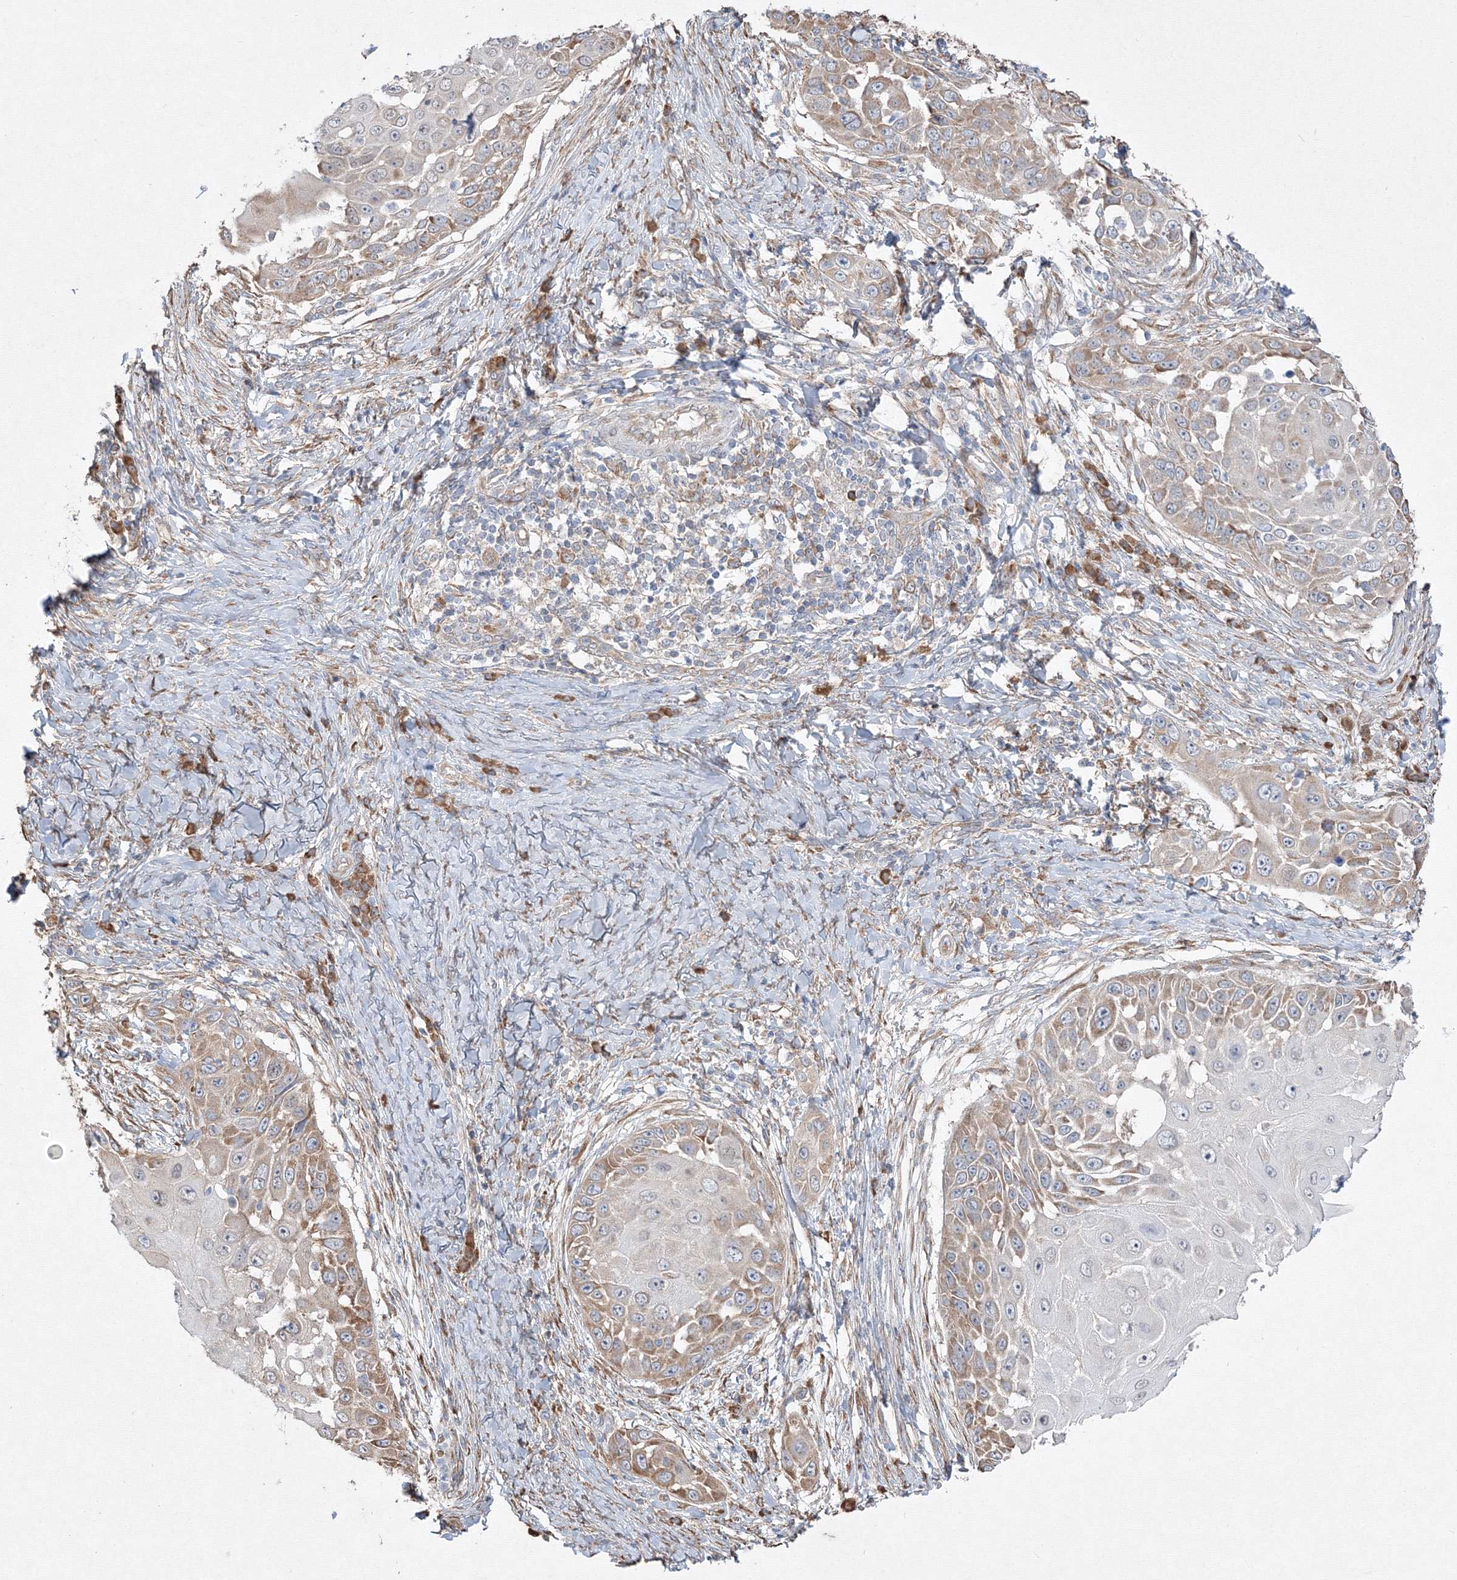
{"staining": {"intensity": "moderate", "quantity": "25%-75%", "location": "cytoplasmic/membranous"}, "tissue": "skin cancer", "cell_type": "Tumor cells", "image_type": "cancer", "snomed": [{"axis": "morphology", "description": "Squamous cell carcinoma, NOS"}, {"axis": "topography", "description": "Skin"}], "caption": "Human skin cancer stained with a brown dye shows moderate cytoplasmic/membranous positive staining in approximately 25%-75% of tumor cells.", "gene": "FBXL8", "patient": {"sex": "female", "age": 44}}